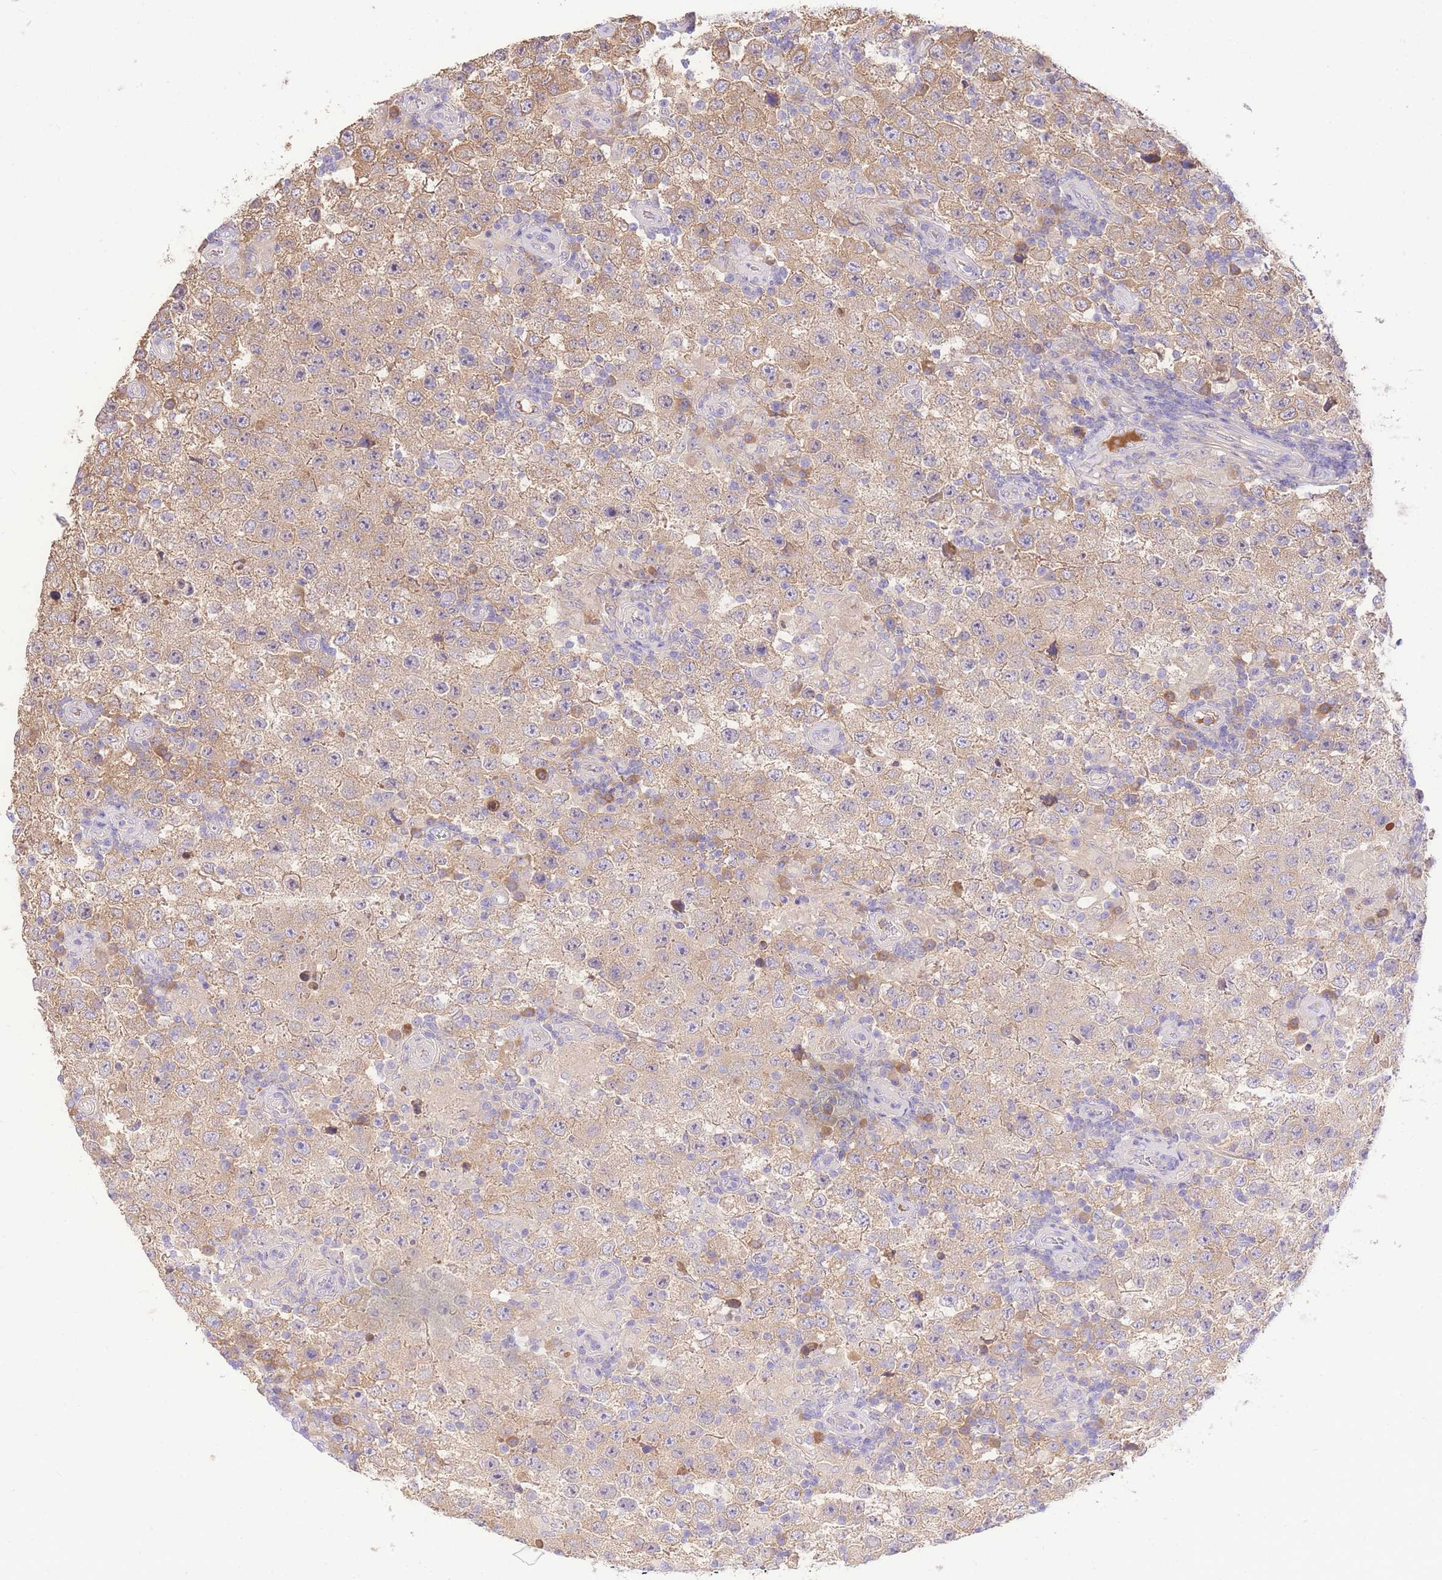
{"staining": {"intensity": "weak", "quantity": ">75%", "location": "cytoplasmic/membranous"}, "tissue": "testis cancer", "cell_type": "Tumor cells", "image_type": "cancer", "snomed": [{"axis": "morphology", "description": "Normal tissue, NOS"}, {"axis": "morphology", "description": "Urothelial carcinoma, High grade"}, {"axis": "morphology", "description": "Seminoma, NOS"}, {"axis": "morphology", "description": "Carcinoma, Embryonal, NOS"}, {"axis": "topography", "description": "Urinary bladder"}, {"axis": "topography", "description": "Testis"}], "caption": "This photomicrograph demonstrates immunohistochemistry (IHC) staining of testis seminoma, with low weak cytoplasmic/membranous expression in approximately >75% of tumor cells.", "gene": "LIPH", "patient": {"sex": "male", "age": 41}}